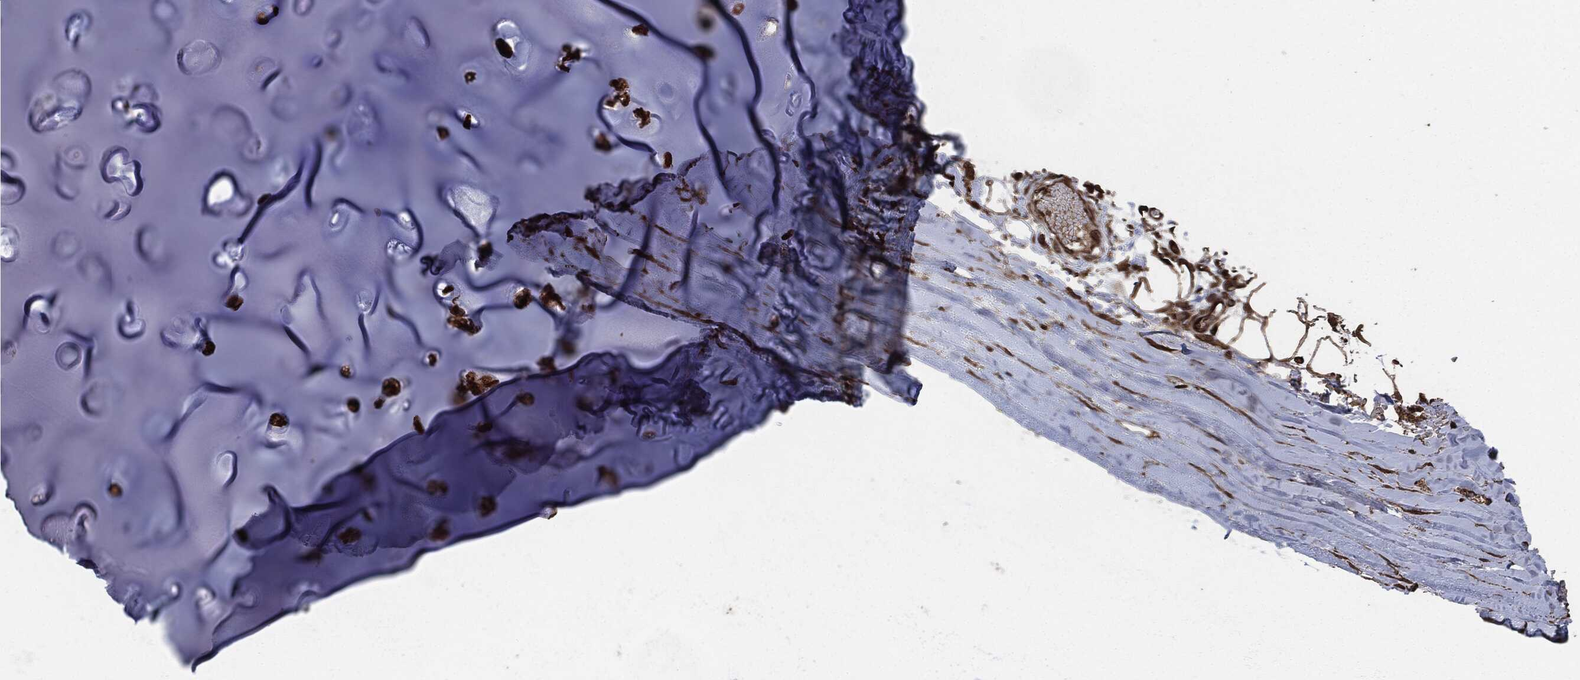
{"staining": {"intensity": "strong", "quantity": ">75%", "location": "cytoplasmic/membranous,nuclear"}, "tissue": "adipose tissue", "cell_type": "Adipocytes", "image_type": "normal", "snomed": [{"axis": "morphology", "description": "Normal tissue, NOS"}, {"axis": "topography", "description": "Cartilage tissue"}], "caption": "The histopathology image demonstrates a brown stain indicating the presence of a protein in the cytoplasmic/membranous,nuclear of adipocytes in adipose tissue.", "gene": "EGFR", "patient": {"sex": "male", "age": 81}}